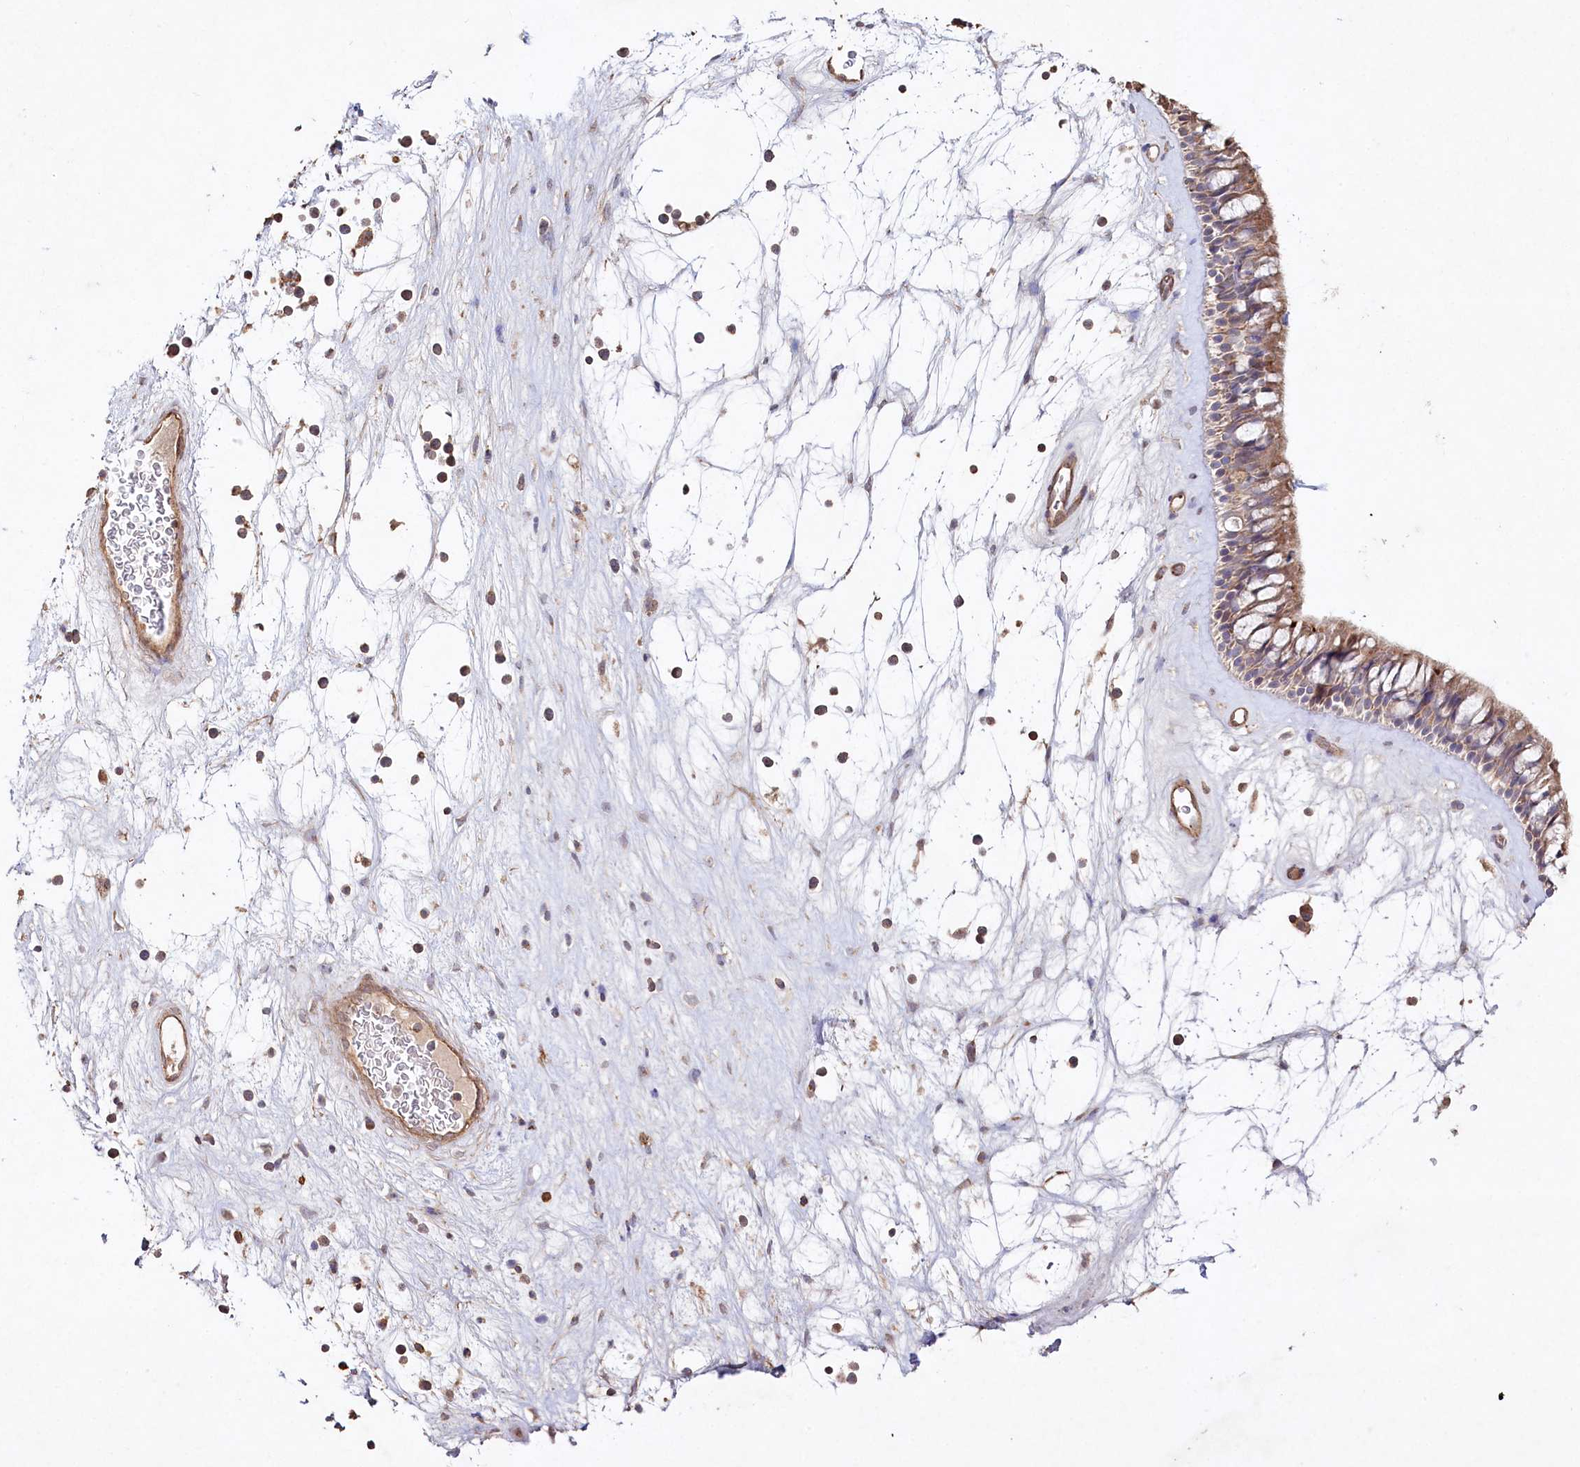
{"staining": {"intensity": "moderate", "quantity": ">75%", "location": "cytoplasmic/membranous"}, "tissue": "nasopharynx", "cell_type": "Respiratory epithelial cells", "image_type": "normal", "snomed": [{"axis": "morphology", "description": "Normal tissue, NOS"}, {"axis": "topography", "description": "Nasopharynx"}], "caption": "Immunohistochemistry staining of unremarkable nasopharynx, which demonstrates medium levels of moderate cytoplasmic/membranous expression in approximately >75% of respiratory epithelial cells indicating moderate cytoplasmic/membranous protein expression. The staining was performed using DAB (brown) for protein detection and nuclei were counterstained in hematoxylin (blue).", "gene": "RBP5", "patient": {"sex": "male", "age": 64}}